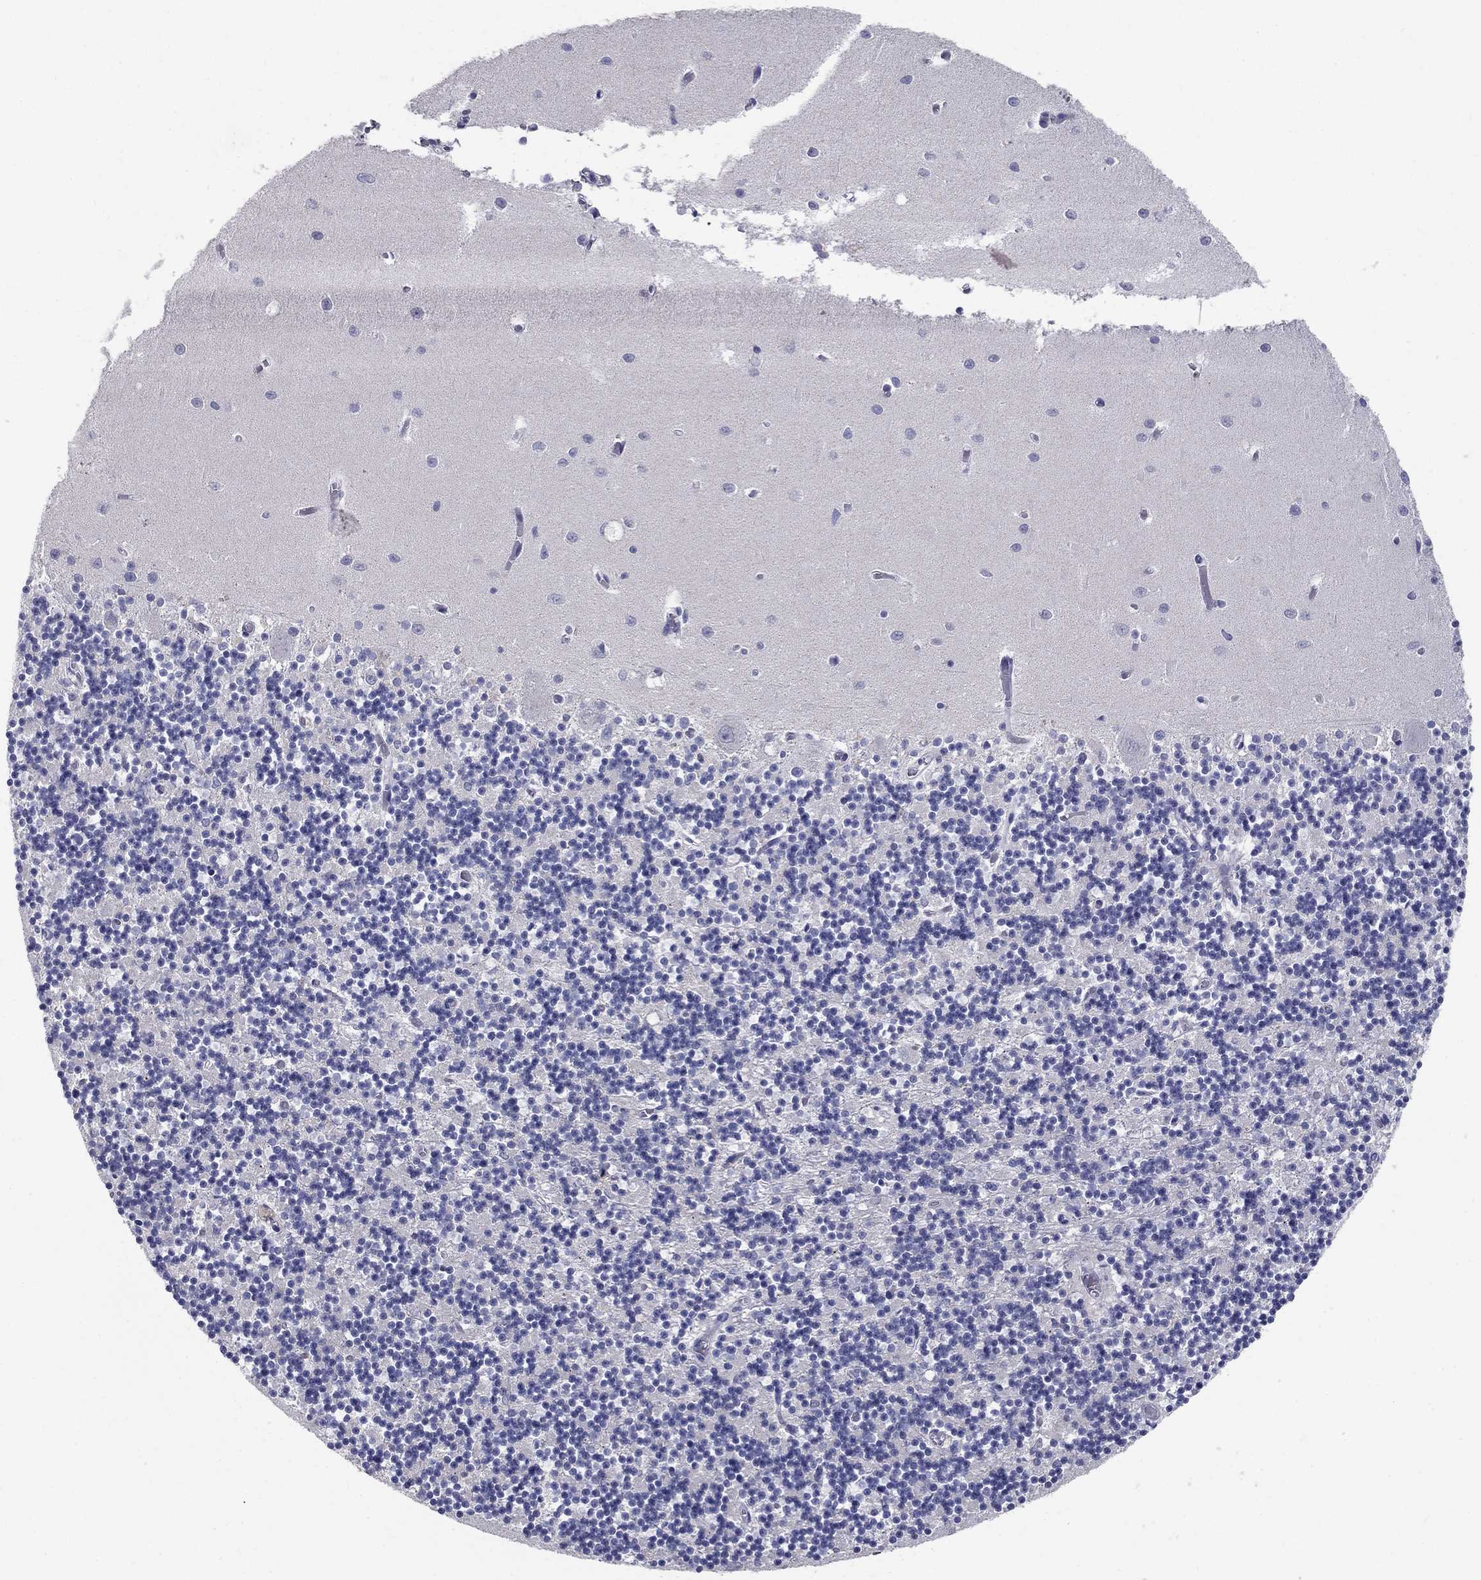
{"staining": {"intensity": "negative", "quantity": "none", "location": "none"}, "tissue": "cerebellum", "cell_type": "Cells in granular layer", "image_type": "normal", "snomed": [{"axis": "morphology", "description": "Normal tissue, NOS"}, {"axis": "topography", "description": "Cerebellum"}], "caption": "High magnification brightfield microscopy of unremarkable cerebellum stained with DAB (3,3'-diaminobenzidine) (brown) and counterstained with hematoxylin (blue): cells in granular layer show no significant positivity. The staining was performed using DAB (3,3'-diaminobenzidine) to visualize the protein expression in brown, while the nuclei were stained in blue with hematoxylin (Magnification: 20x).", "gene": "TP53TG5", "patient": {"sex": "female", "age": 64}}